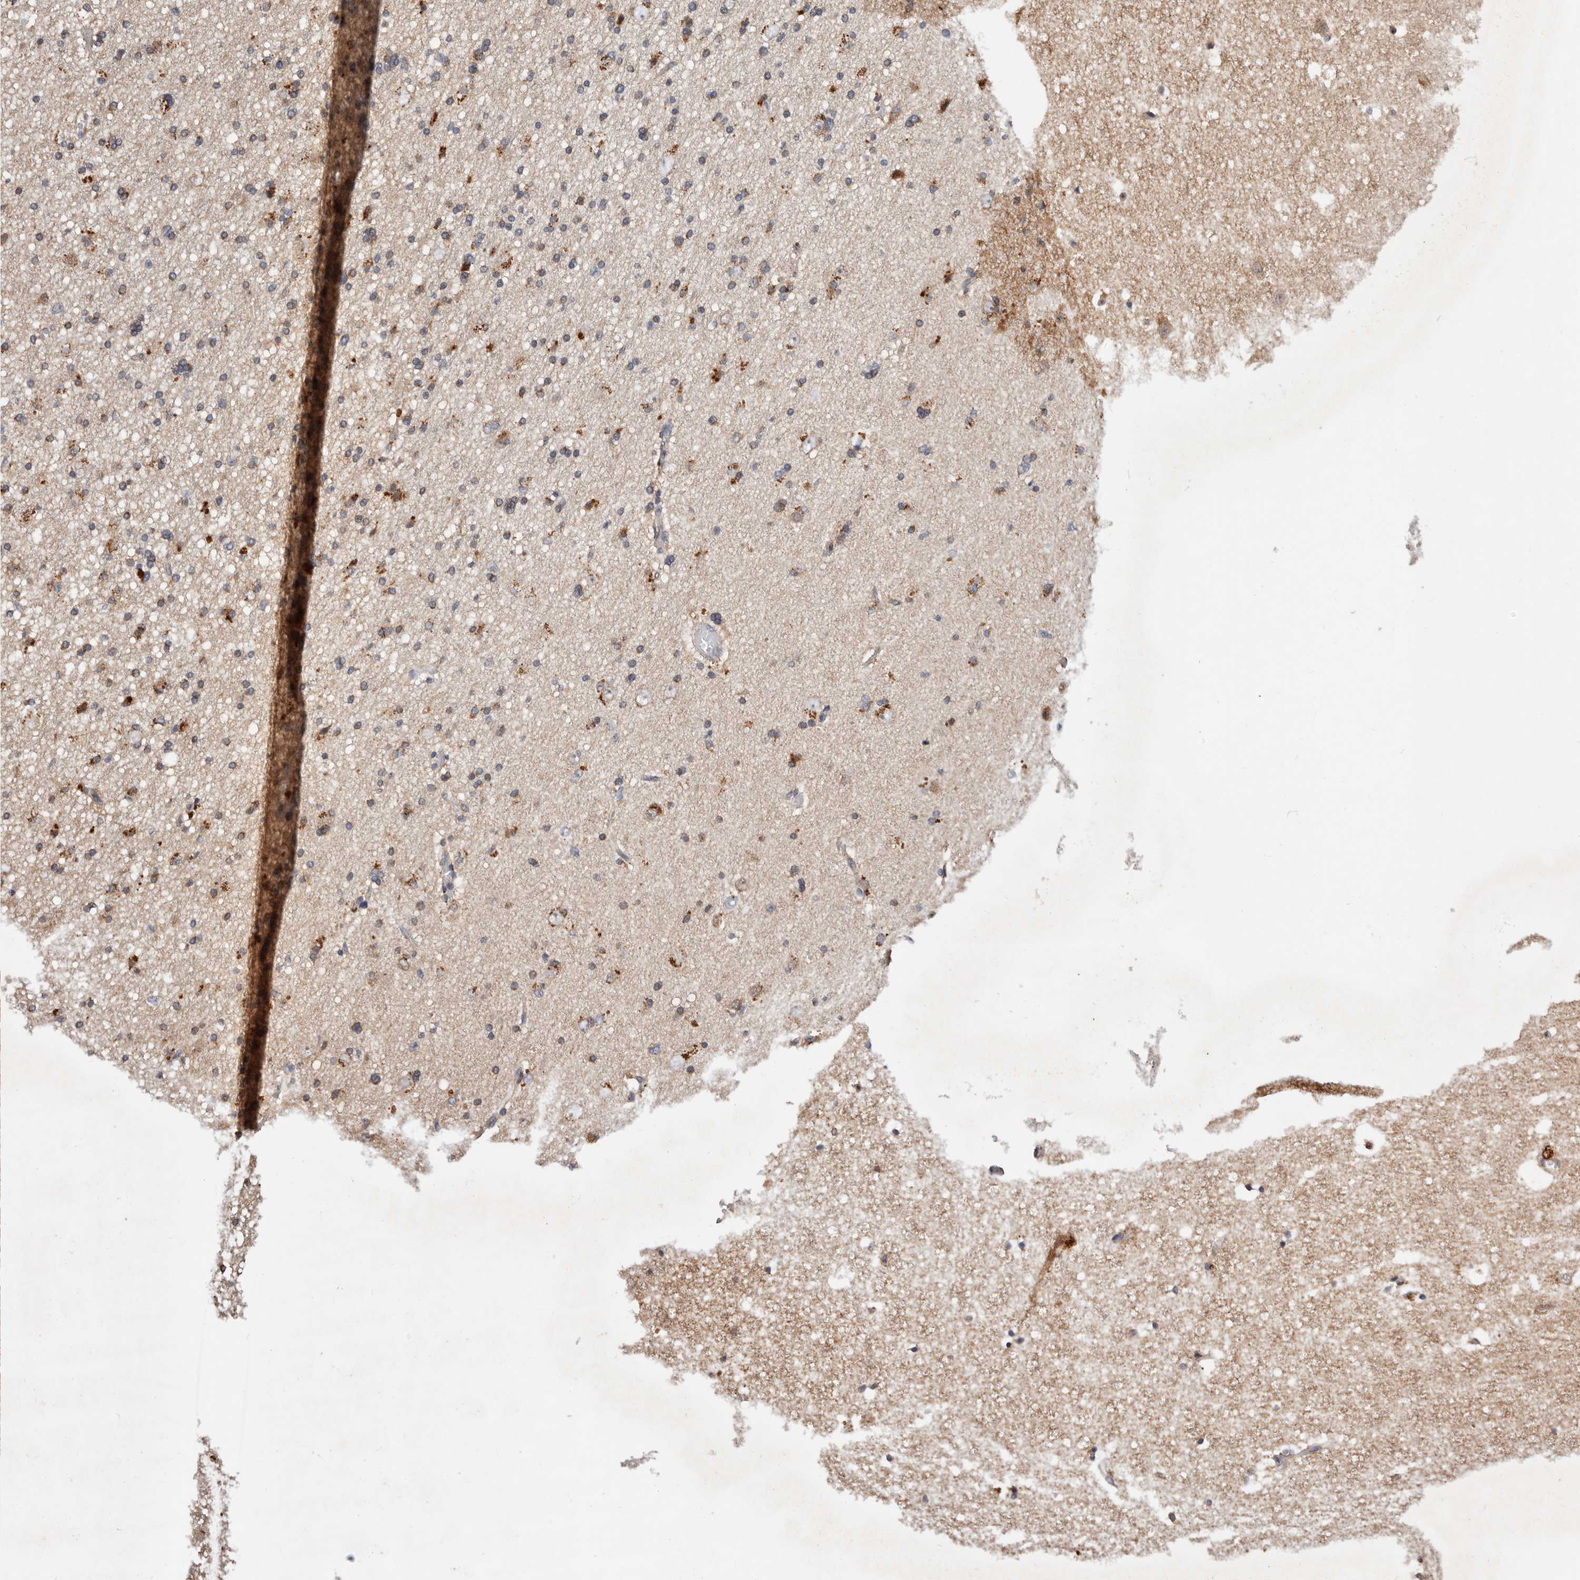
{"staining": {"intensity": "negative", "quantity": "none", "location": "none"}, "tissue": "cerebral cortex", "cell_type": "Endothelial cells", "image_type": "normal", "snomed": [{"axis": "morphology", "description": "Normal tissue, NOS"}, {"axis": "topography", "description": "Cerebral cortex"}], "caption": "High magnification brightfield microscopy of benign cerebral cortex stained with DAB (brown) and counterstained with hematoxylin (blue): endothelial cells show no significant staining. (DAB IHC, high magnification).", "gene": "USP33", "patient": {"sex": "male", "age": 34}}